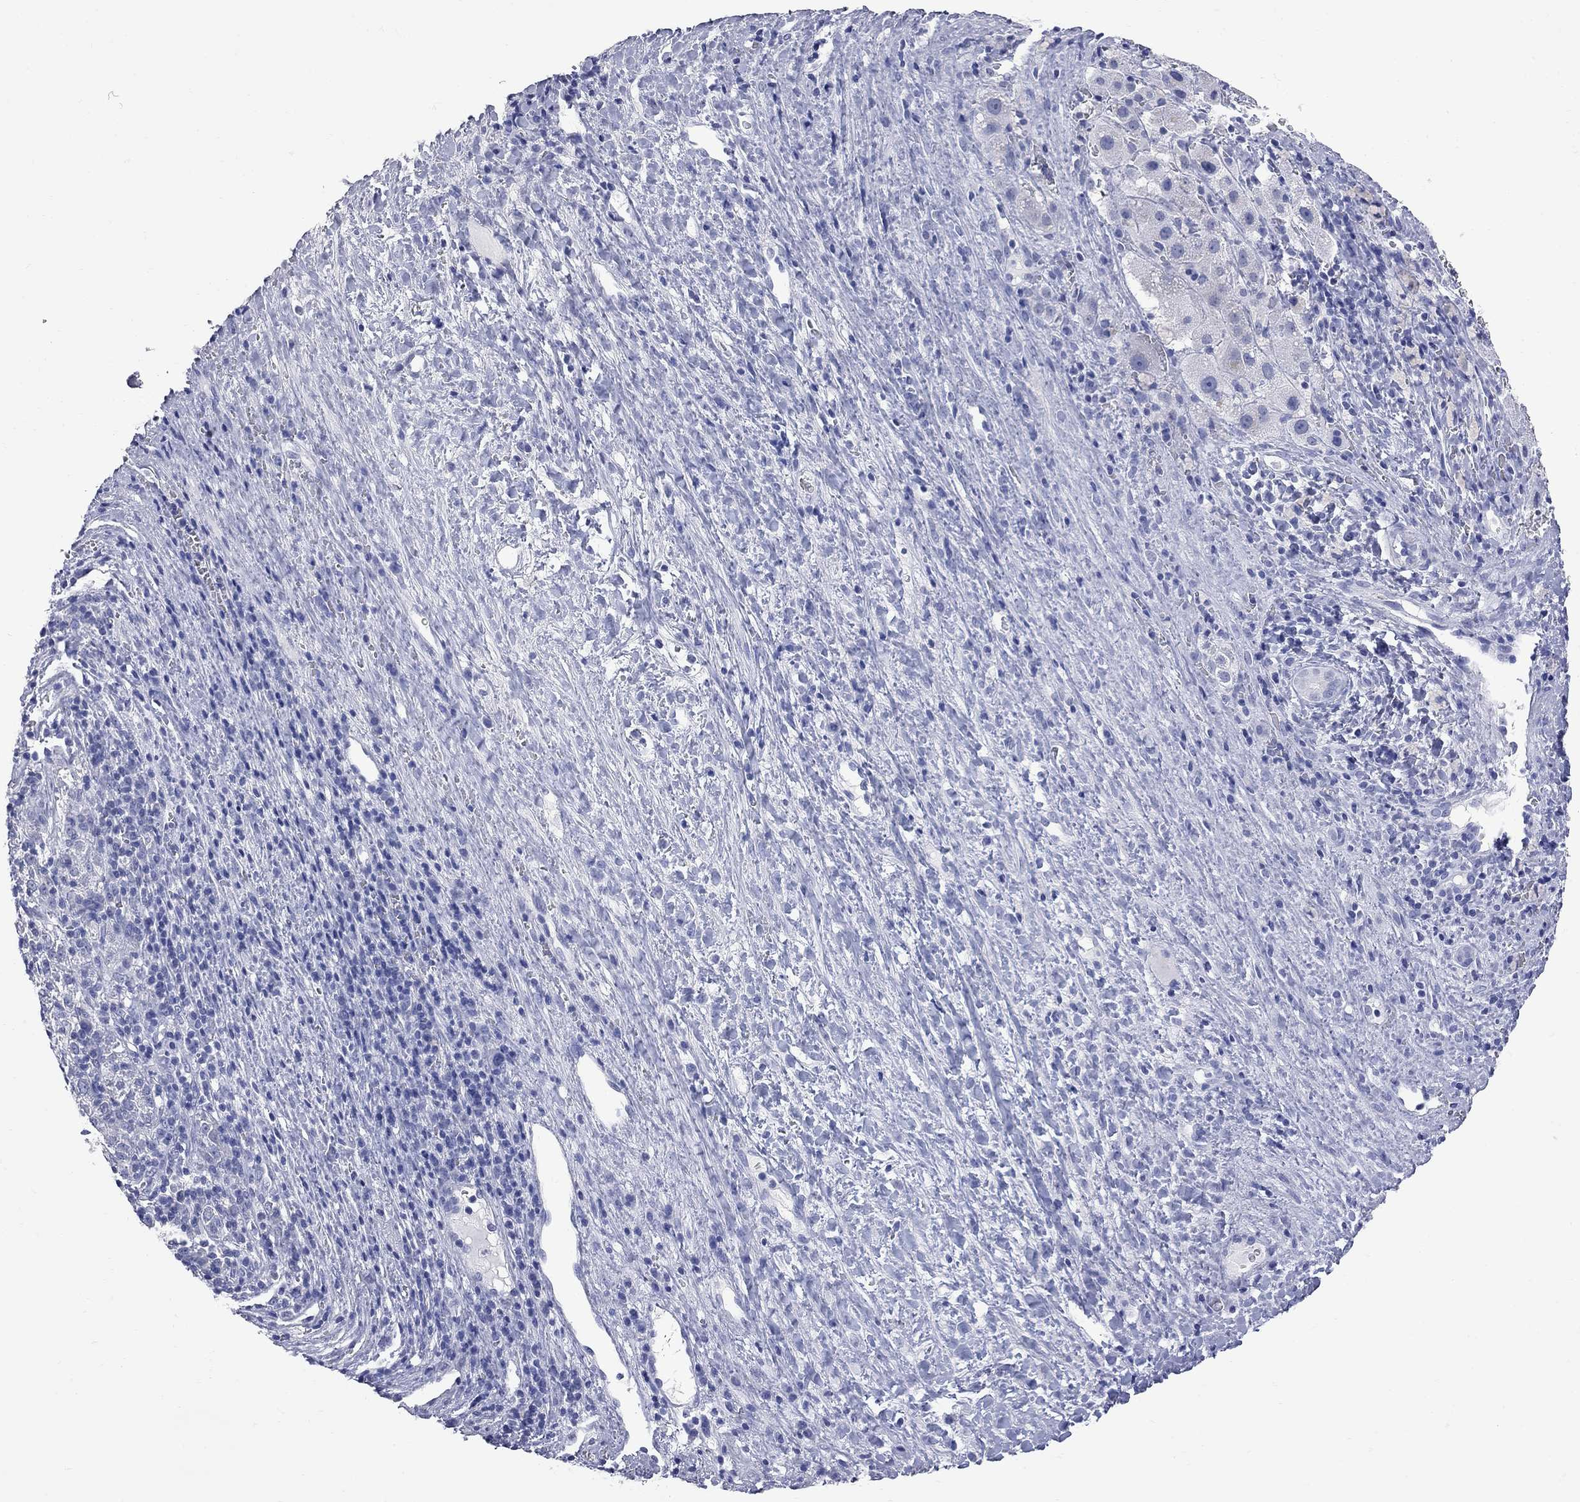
{"staining": {"intensity": "negative", "quantity": "none", "location": "none"}, "tissue": "liver cancer", "cell_type": "Tumor cells", "image_type": "cancer", "snomed": [{"axis": "morphology", "description": "Carcinoma, Hepatocellular, NOS"}, {"axis": "topography", "description": "Liver"}], "caption": "Tumor cells show no significant protein positivity in liver cancer. (Brightfield microscopy of DAB immunohistochemistry (IHC) at high magnification).", "gene": "FAM221B", "patient": {"sex": "female", "age": 60}}